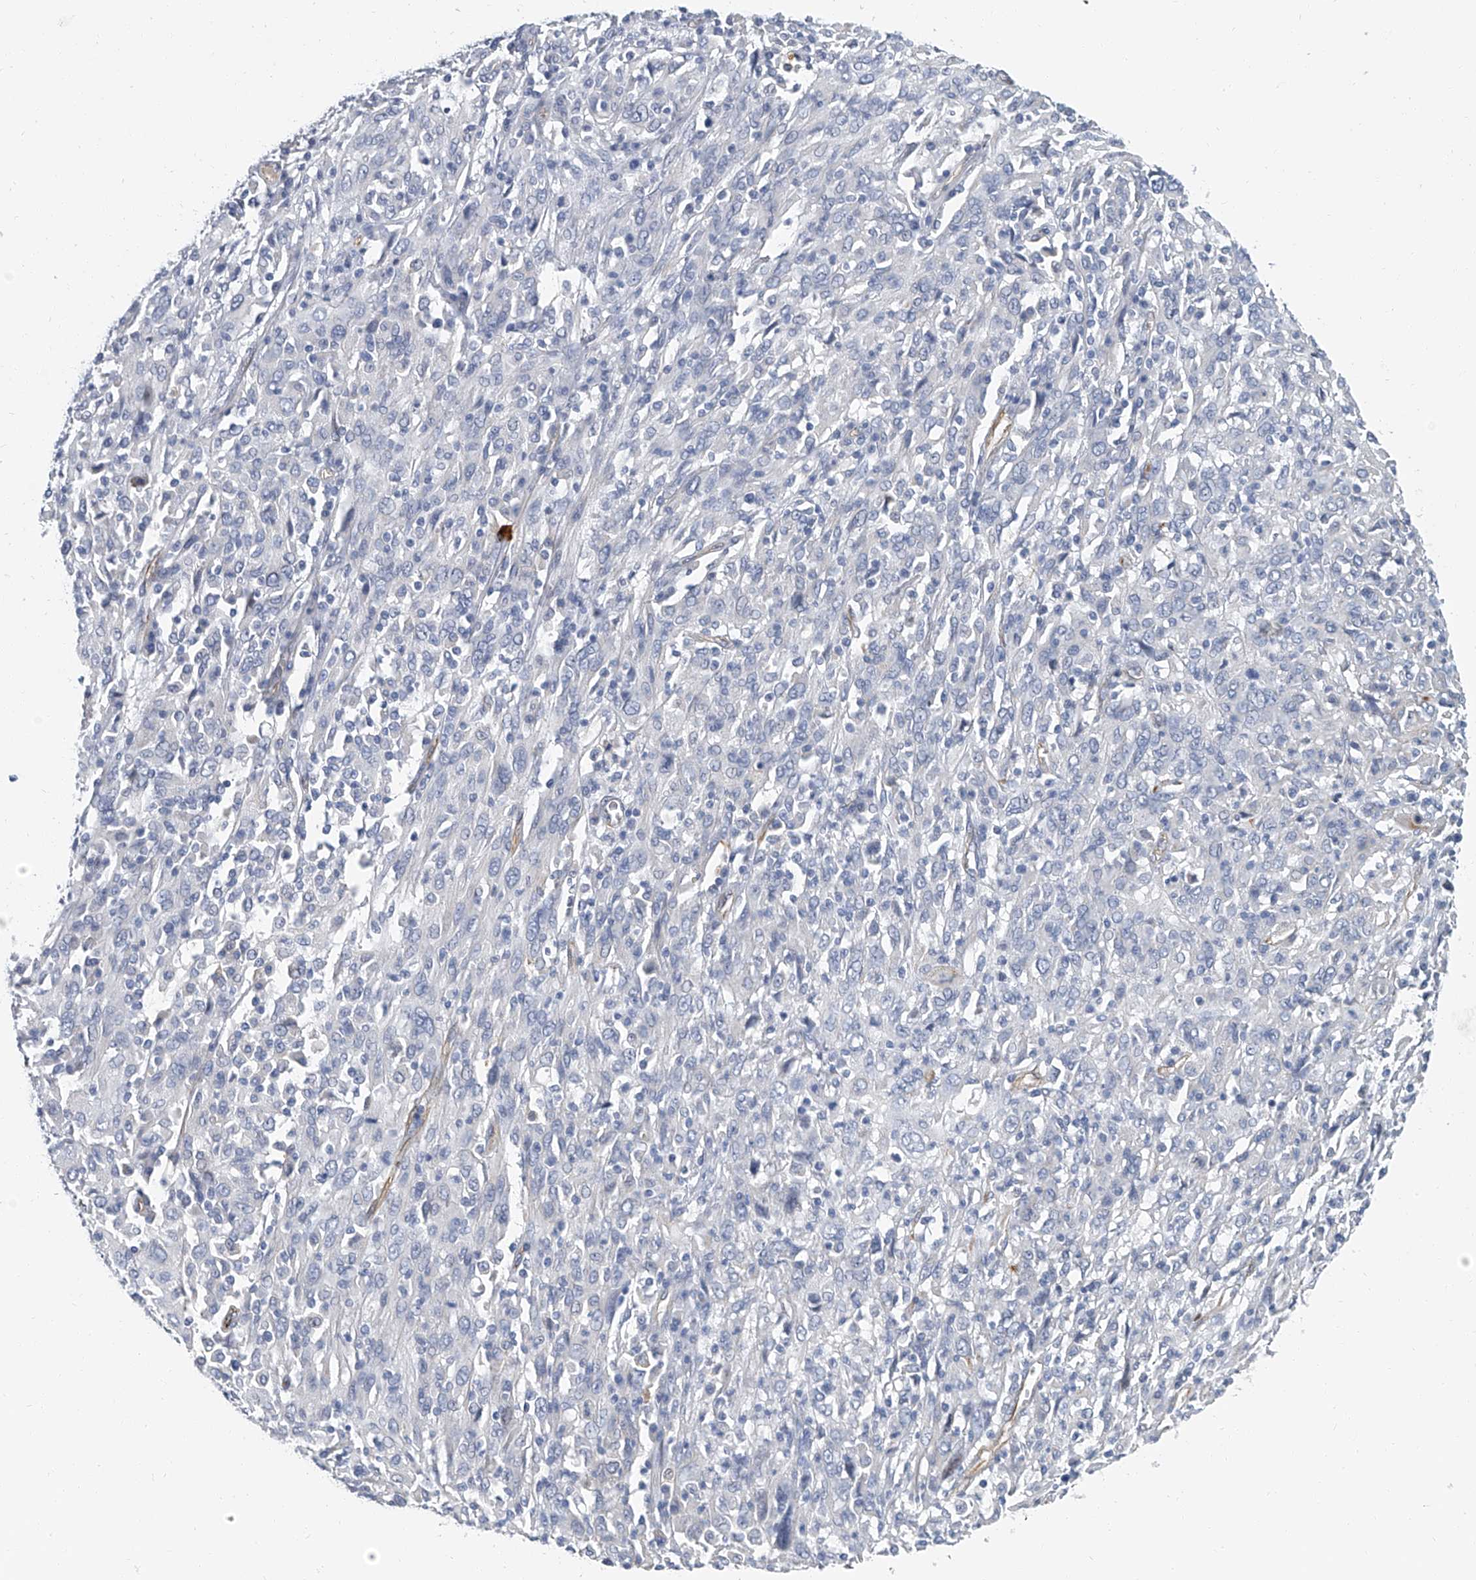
{"staining": {"intensity": "negative", "quantity": "none", "location": "none"}, "tissue": "cervical cancer", "cell_type": "Tumor cells", "image_type": "cancer", "snomed": [{"axis": "morphology", "description": "Squamous cell carcinoma, NOS"}, {"axis": "topography", "description": "Cervix"}], "caption": "The micrograph shows no staining of tumor cells in squamous cell carcinoma (cervical).", "gene": "KIRREL1", "patient": {"sex": "female", "age": 46}}